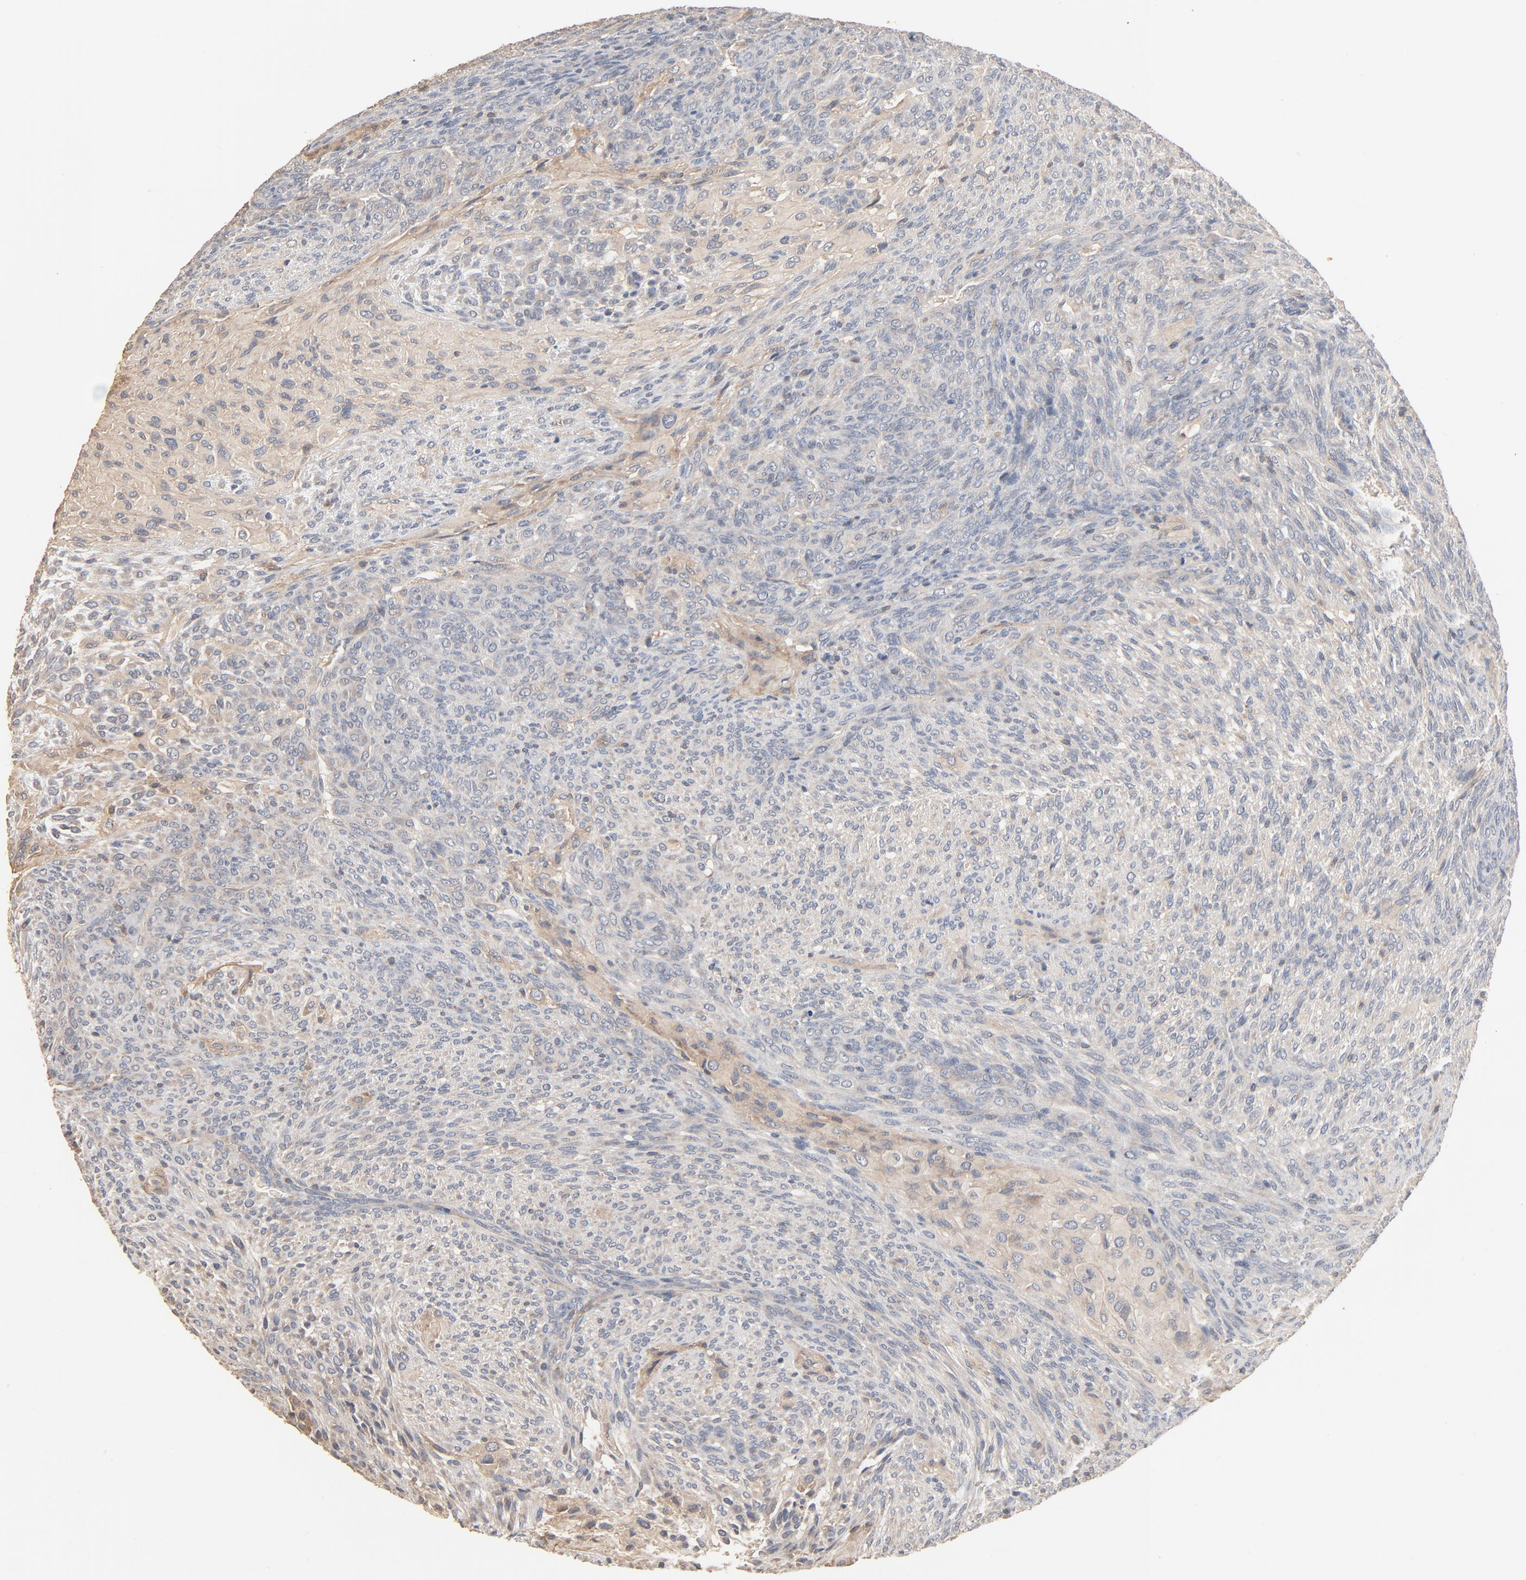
{"staining": {"intensity": "negative", "quantity": "none", "location": "none"}, "tissue": "glioma", "cell_type": "Tumor cells", "image_type": "cancer", "snomed": [{"axis": "morphology", "description": "Glioma, malignant, High grade"}, {"axis": "topography", "description": "Cerebral cortex"}], "caption": "This is an IHC image of human malignant high-grade glioma. There is no positivity in tumor cells.", "gene": "ZDHHC8", "patient": {"sex": "female", "age": 55}}